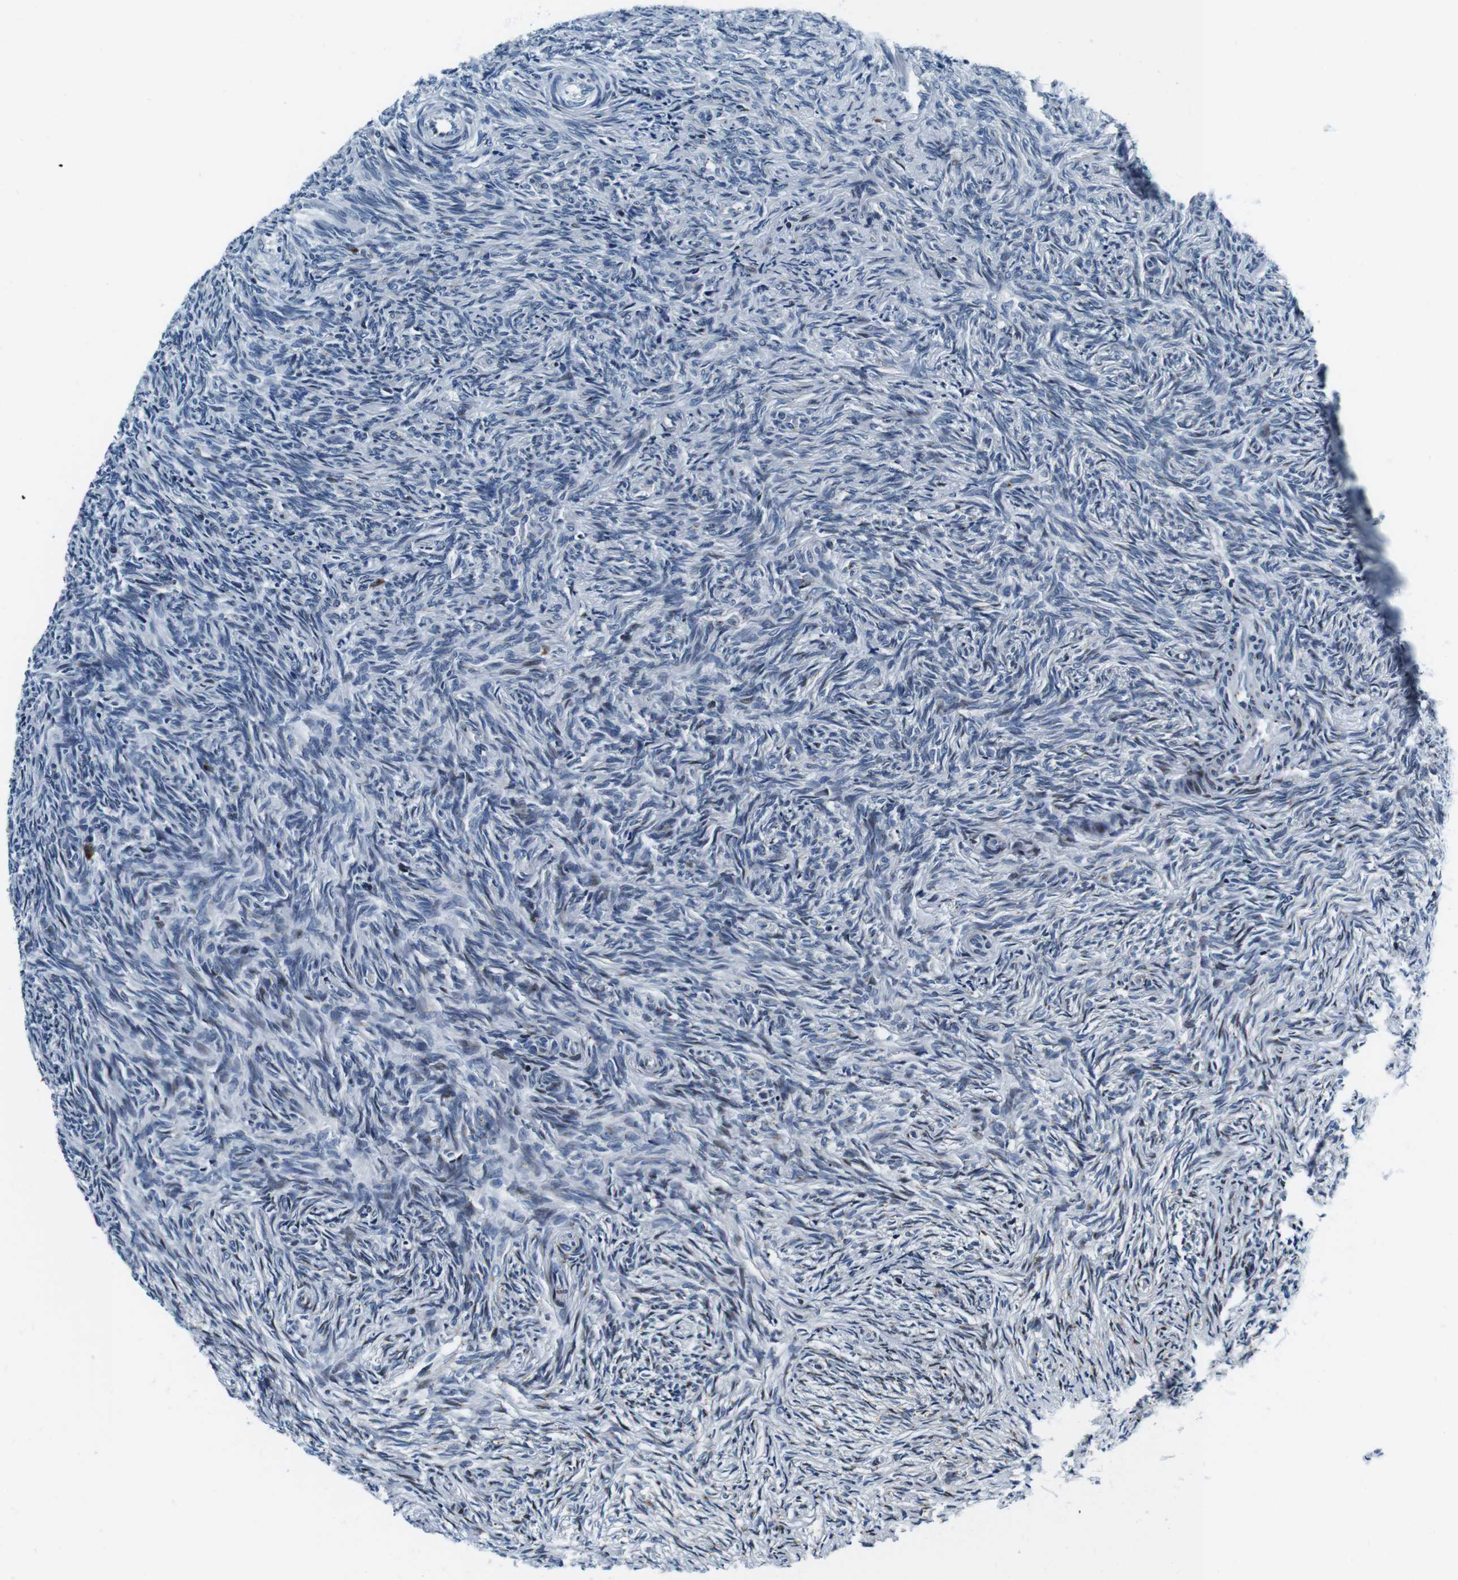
{"staining": {"intensity": "weak", "quantity": "25%-75%", "location": "cytoplasmic/membranous"}, "tissue": "ovary", "cell_type": "Follicle cells", "image_type": "normal", "snomed": [{"axis": "morphology", "description": "Normal tissue, NOS"}, {"axis": "topography", "description": "Ovary"}], "caption": "Immunohistochemical staining of benign ovary displays 25%-75% levels of weak cytoplasmic/membranous protein staining in about 25%-75% of follicle cells. The staining was performed using DAB (3,3'-diaminobenzidine) to visualize the protein expression in brown, while the nuclei were stained in blue with hematoxylin (Magnification: 20x).", "gene": "FAR2", "patient": {"sex": "female", "age": 41}}